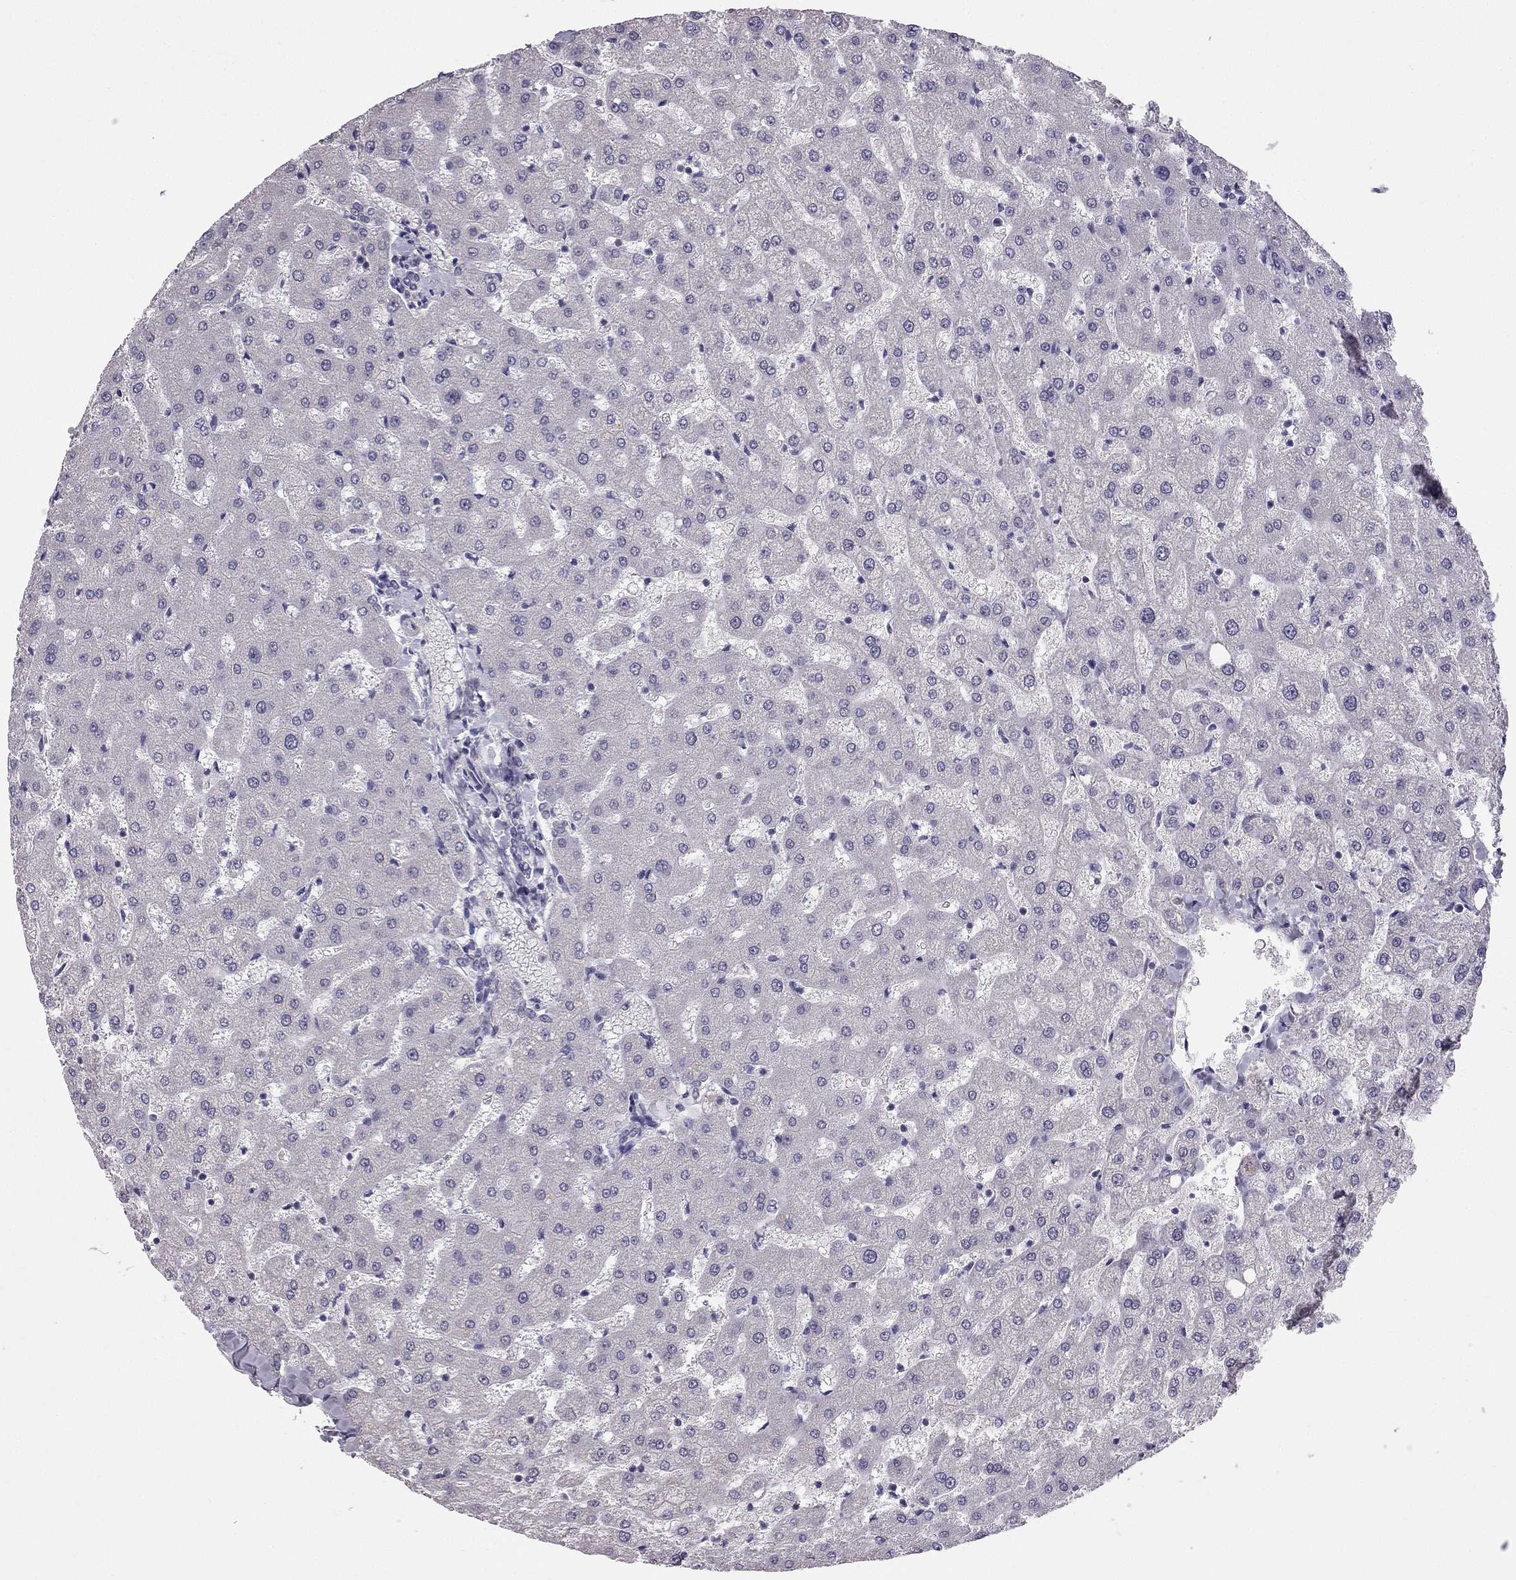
{"staining": {"intensity": "negative", "quantity": "none", "location": "none"}, "tissue": "liver", "cell_type": "Cholangiocytes", "image_type": "normal", "snomed": [{"axis": "morphology", "description": "Normal tissue, NOS"}, {"axis": "topography", "description": "Liver"}], "caption": "An immunohistochemistry (IHC) histopathology image of unremarkable liver is shown. There is no staining in cholangiocytes of liver.", "gene": "HSFX1", "patient": {"sex": "female", "age": 50}}